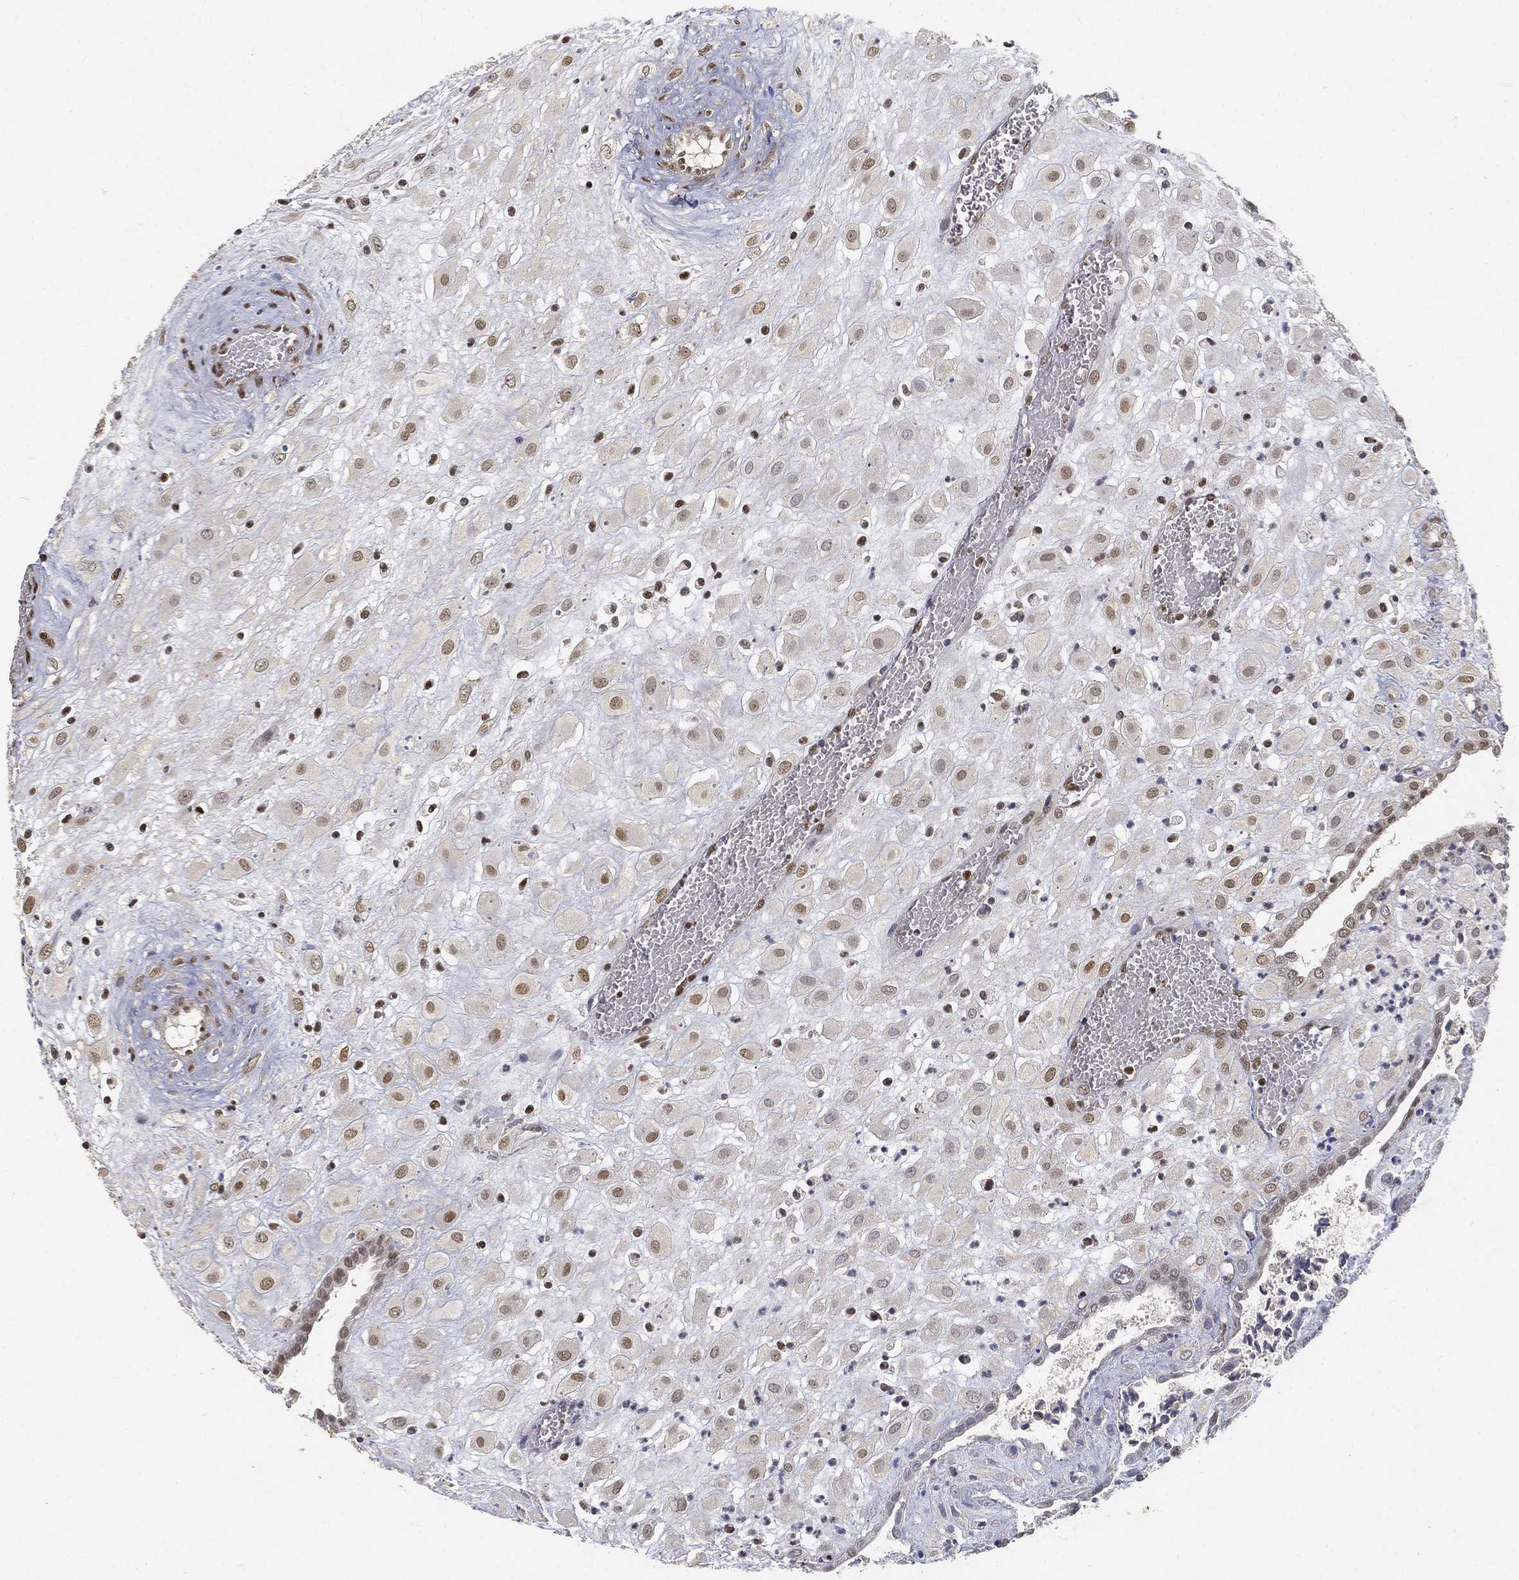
{"staining": {"intensity": "weak", "quantity": "25%-75%", "location": "nuclear"}, "tissue": "placenta", "cell_type": "Decidual cells", "image_type": "normal", "snomed": [{"axis": "morphology", "description": "Normal tissue, NOS"}, {"axis": "topography", "description": "Placenta"}], "caption": "Approximately 25%-75% of decidual cells in benign placenta reveal weak nuclear protein staining as visualized by brown immunohistochemical staining.", "gene": "CRTC3", "patient": {"sex": "female", "age": 24}}